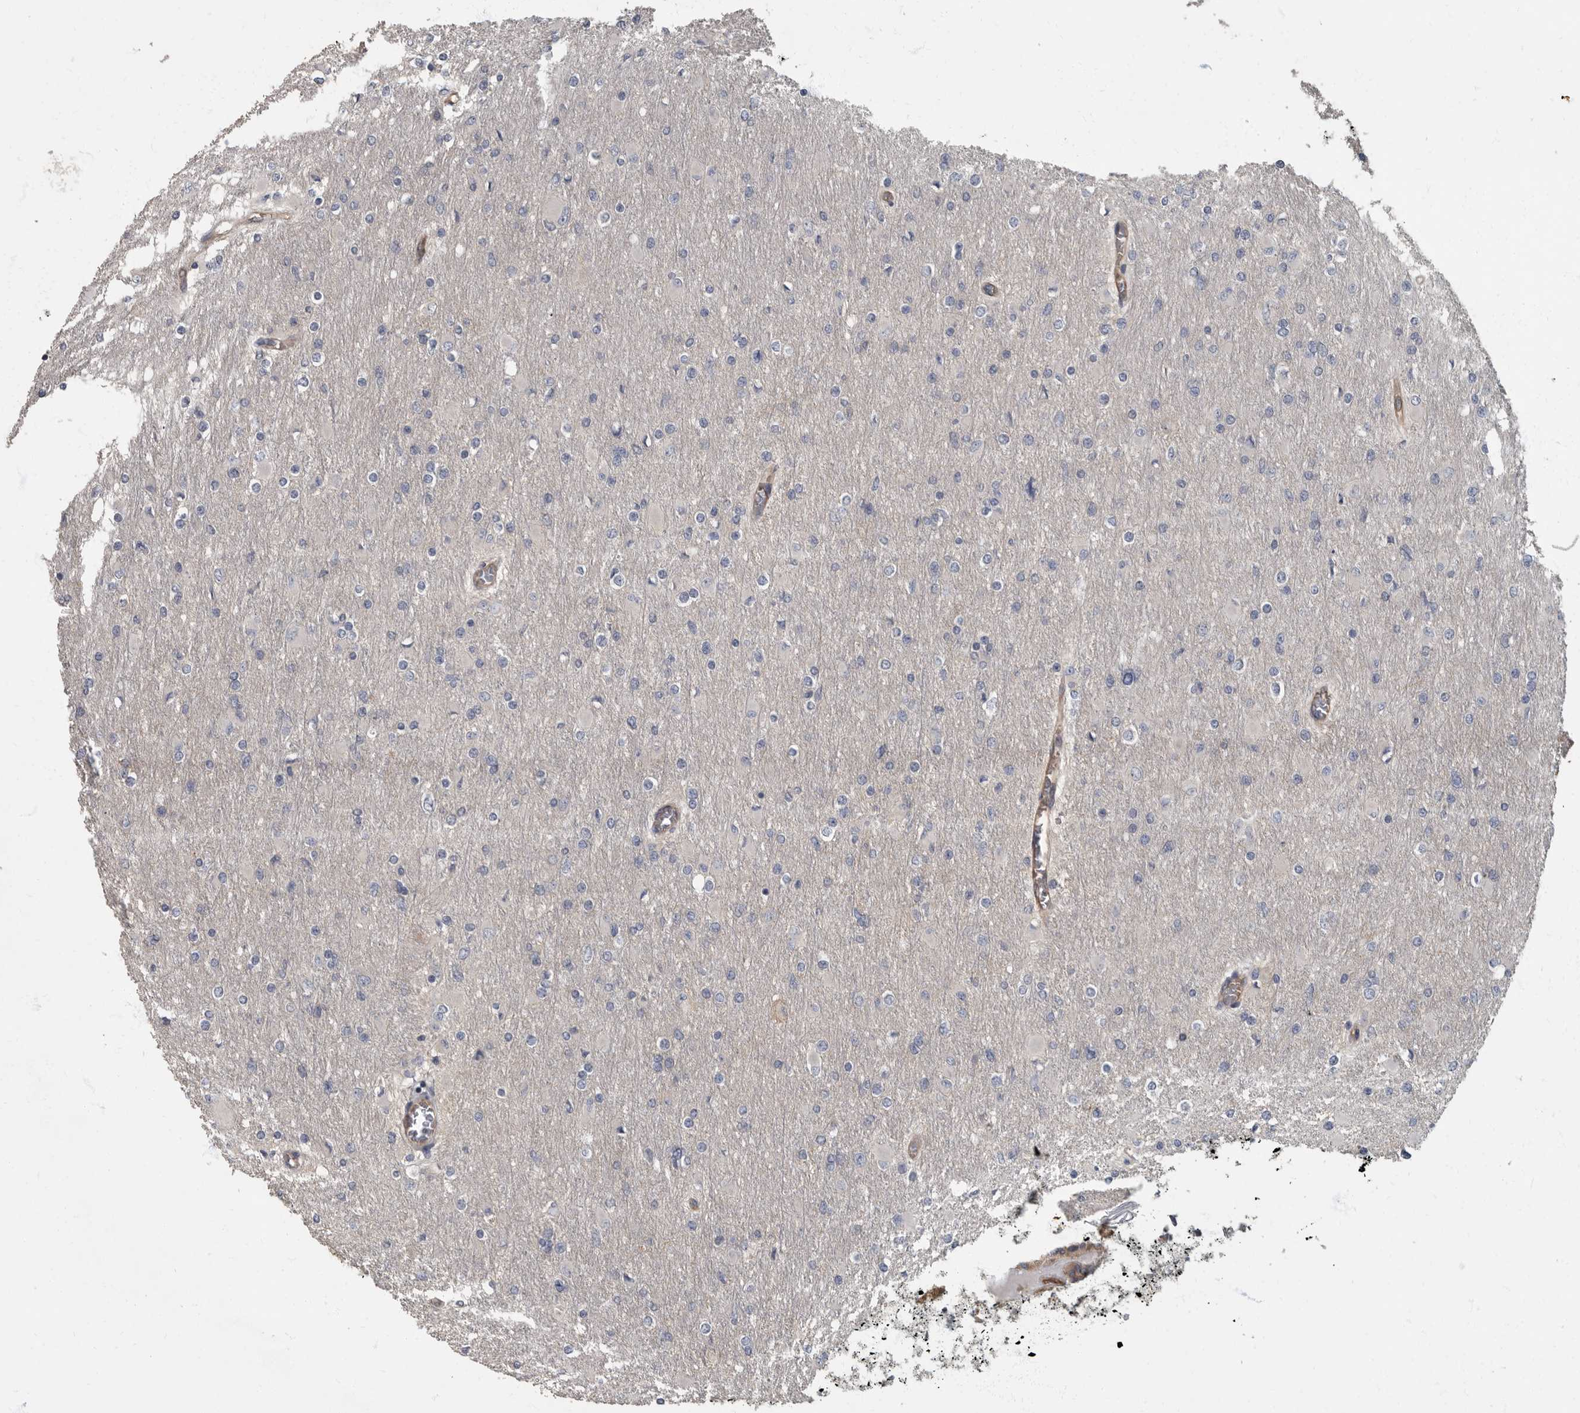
{"staining": {"intensity": "negative", "quantity": "none", "location": "none"}, "tissue": "glioma", "cell_type": "Tumor cells", "image_type": "cancer", "snomed": [{"axis": "morphology", "description": "Glioma, malignant, High grade"}, {"axis": "topography", "description": "Cerebral cortex"}], "caption": "Immunohistochemical staining of malignant glioma (high-grade) demonstrates no significant staining in tumor cells.", "gene": "PDK1", "patient": {"sex": "female", "age": 36}}